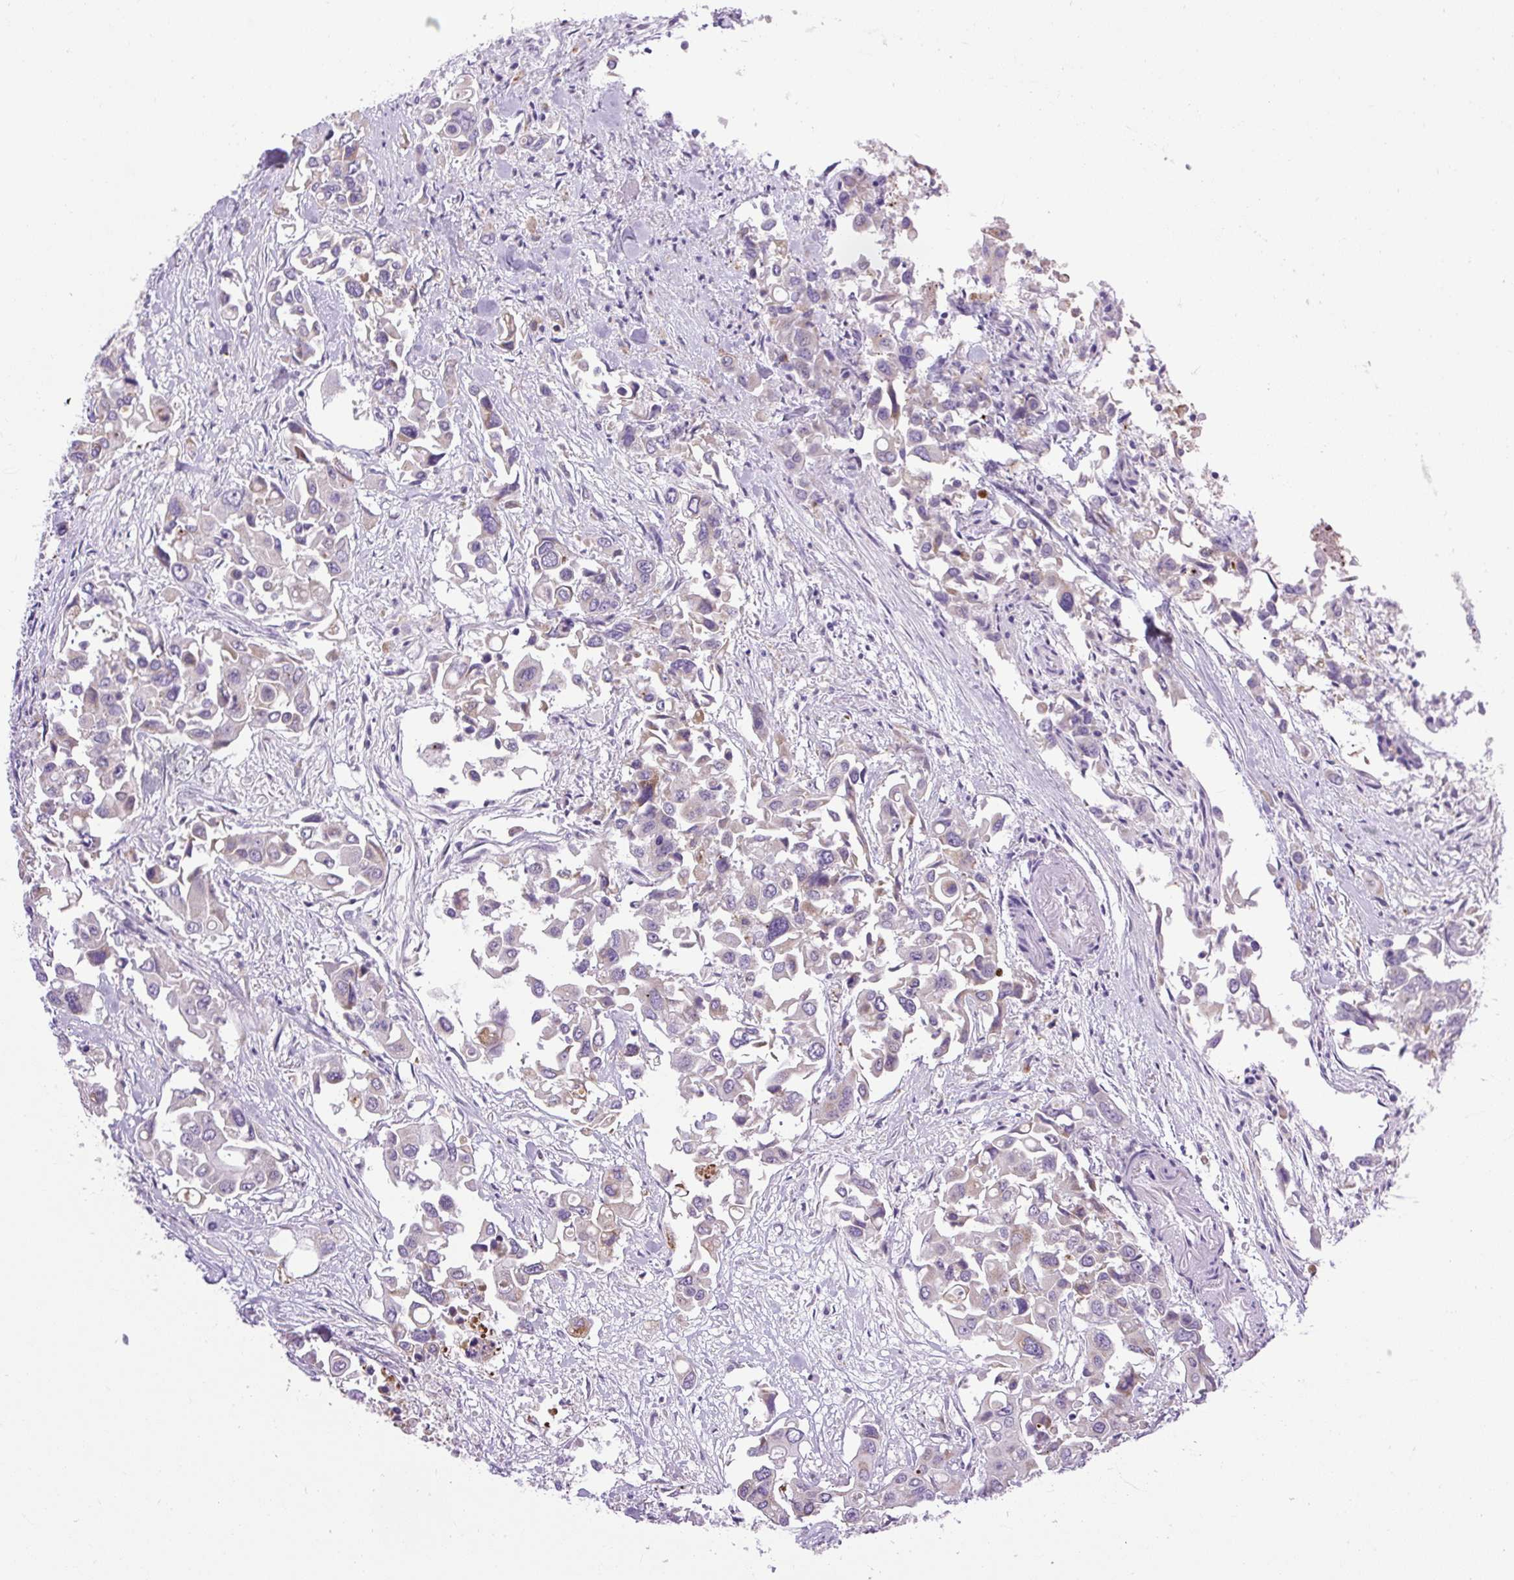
{"staining": {"intensity": "negative", "quantity": "none", "location": "none"}, "tissue": "colorectal cancer", "cell_type": "Tumor cells", "image_type": "cancer", "snomed": [{"axis": "morphology", "description": "Adenocarcinoma, NOS"}, {"axis": "topography", "description": "Colon"}], "caption": "DAB (3,3'-diaminobenzidine) immunohistochemical staining of human adenocarcinoma (colorectal) displays no significant expression in tumor cells.", "gene": "RNASE10", "patient": {"sex": "male", "age": 77}}